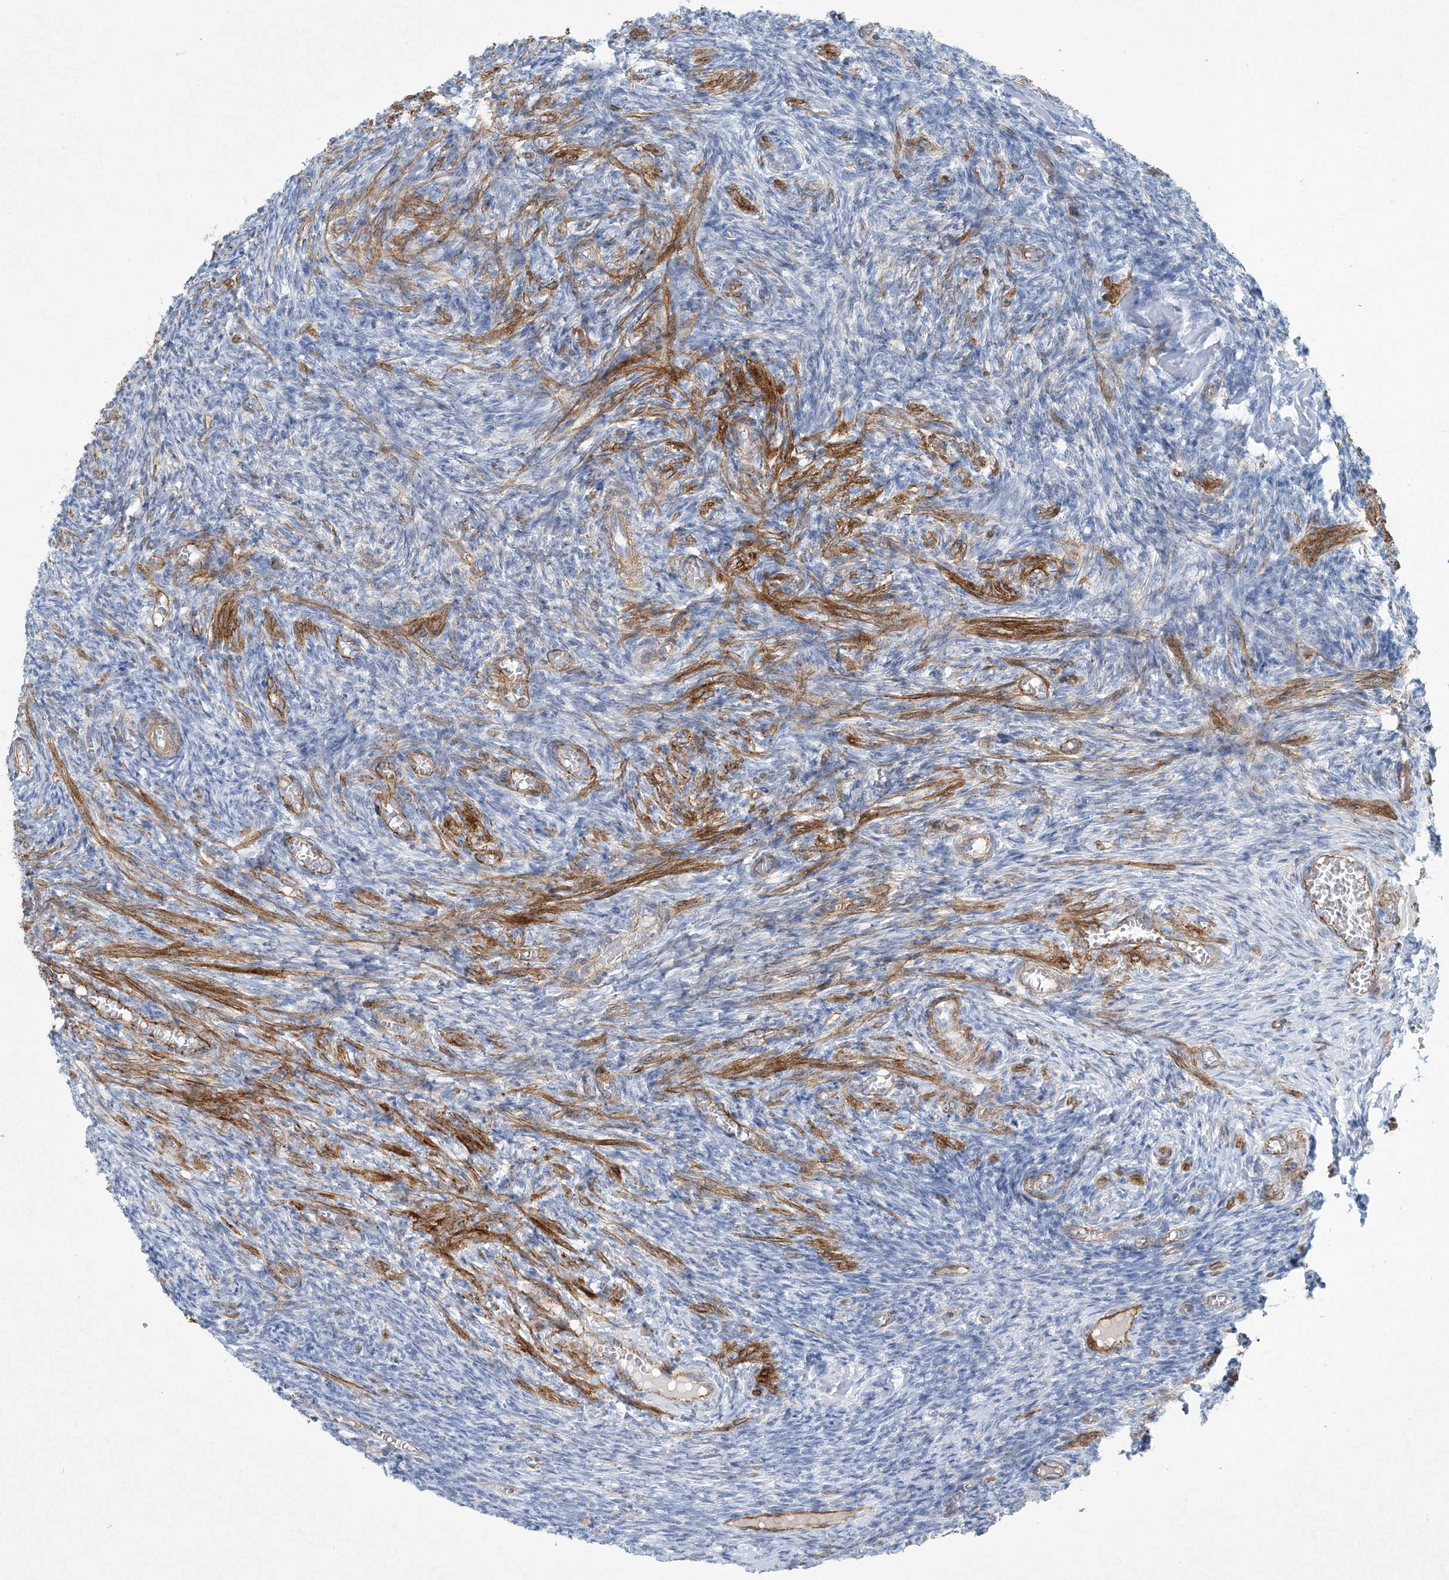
{"staining": {"intensity": "moderate", "quantity": "<25%", "location": "cytoplasmic/membranous"}, "tissue": "ovary", "cell_type": "Ovarian stroma cells", "image_type": "normal", "snomed": [{"axis": "morphology", "description": "Normal tissue, NOS"}, {"axis": "topography", "description": "Ovary"}], "caption": "Ovary was stained to show a protein in brown. There is low levels of moderate cytoplasmic/membranous positivity in about <25% of ovarian stroma cells. (brown staining indicates protein expression, while blue staining denotes nuclei).", "gene": "PGM5", "patient": {"sex": "female", "age": 27}}